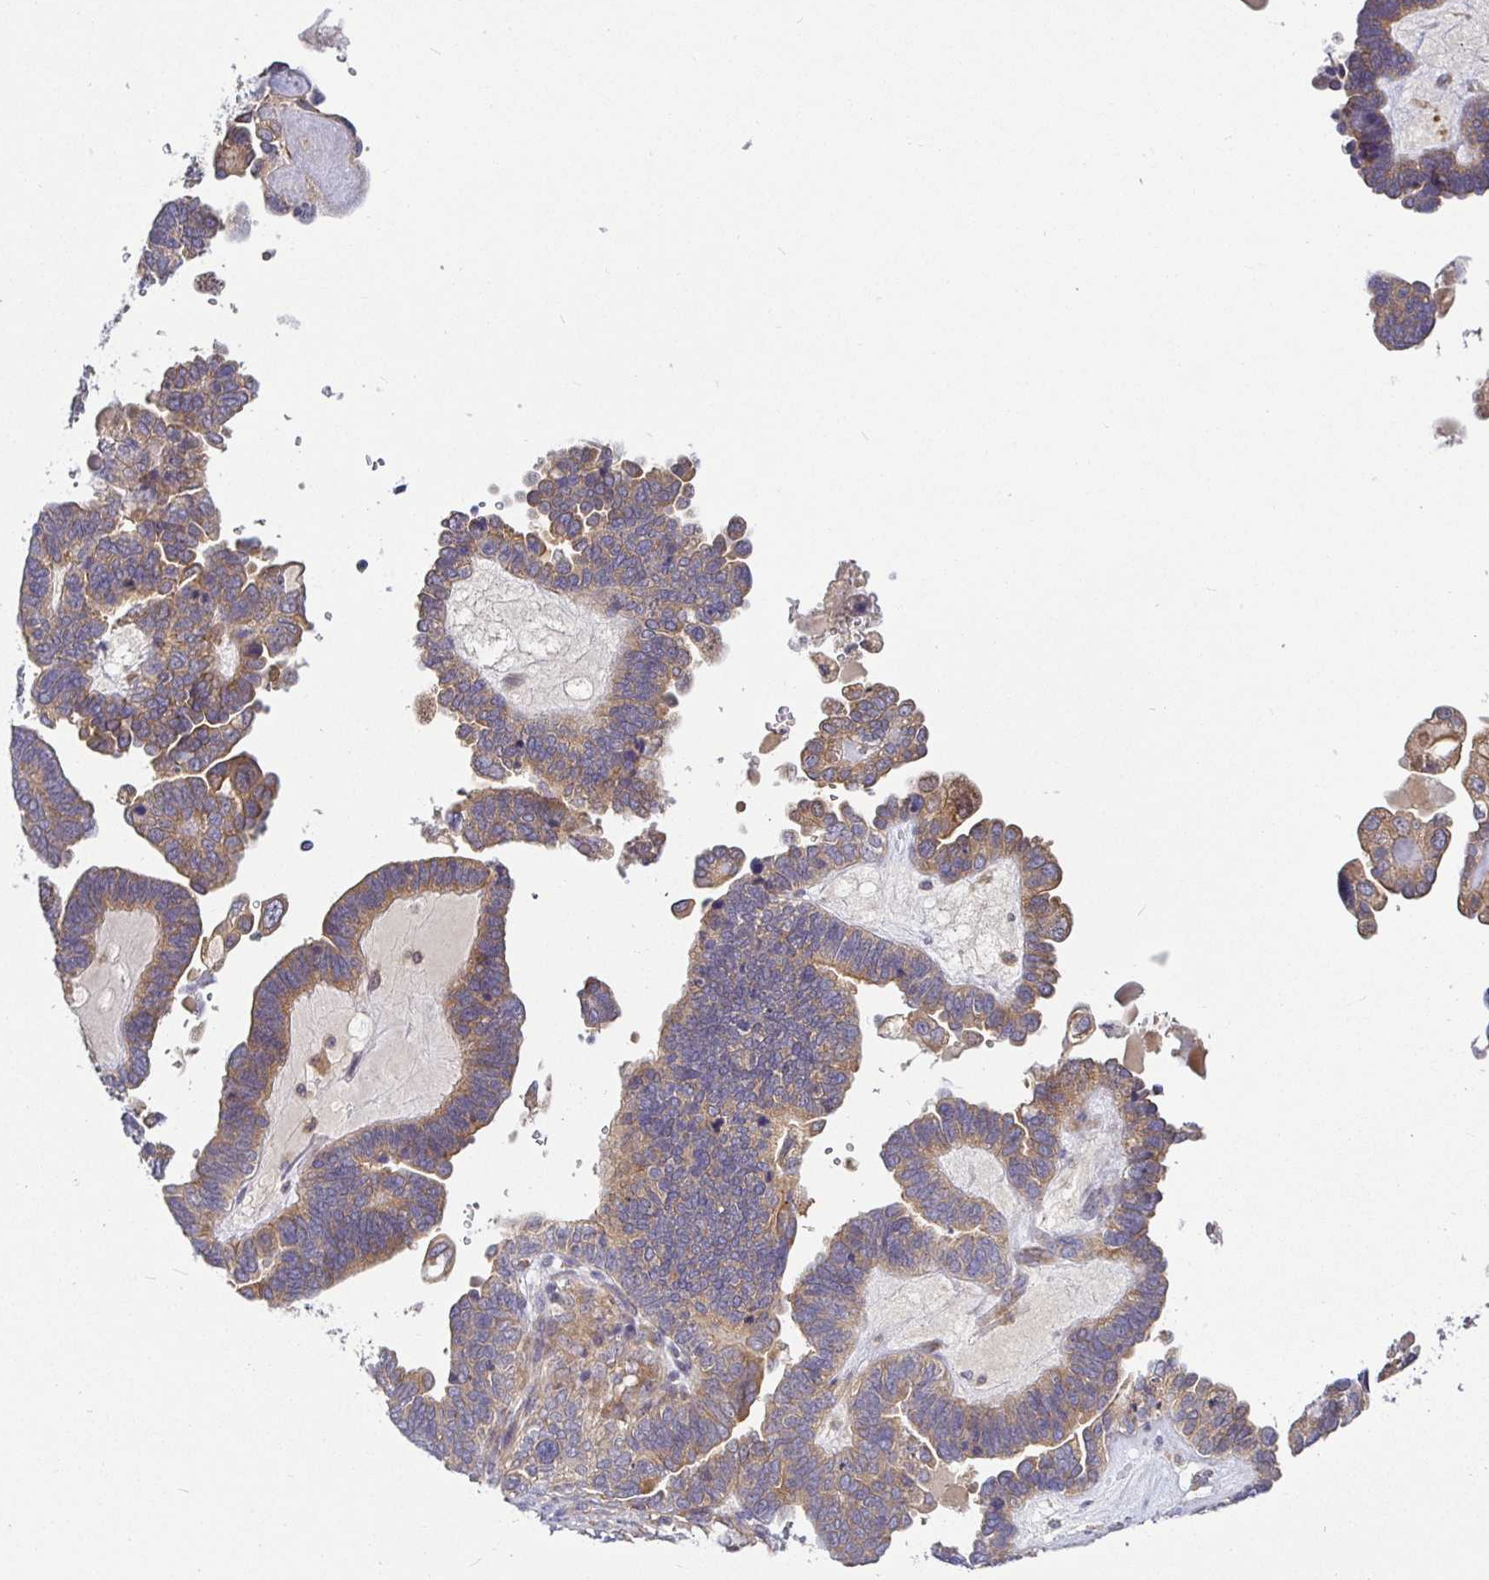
{"staining": {"intensity": "moderate", "quantity": ">75%", "location": "cytoplasmic/membranous"}, "tissue": "ovarian cancer", "cell_type": "Tumor cells", "image_type": "cancer", "snomed": [{"axis": "morphology", "description": "Cystadenocarcinoma, serous, NOS"}, {"axis": "topography", "description": "Ovary"}], "caption": "Protein analysis of serous cystadenocarcinoma (ovarian) tissue reveals moderate cytoplasmic/membranous positivity in about >75% of tumor cells.", "gene": "SNX8", "patient": {"sex": "female", "age": 51}}